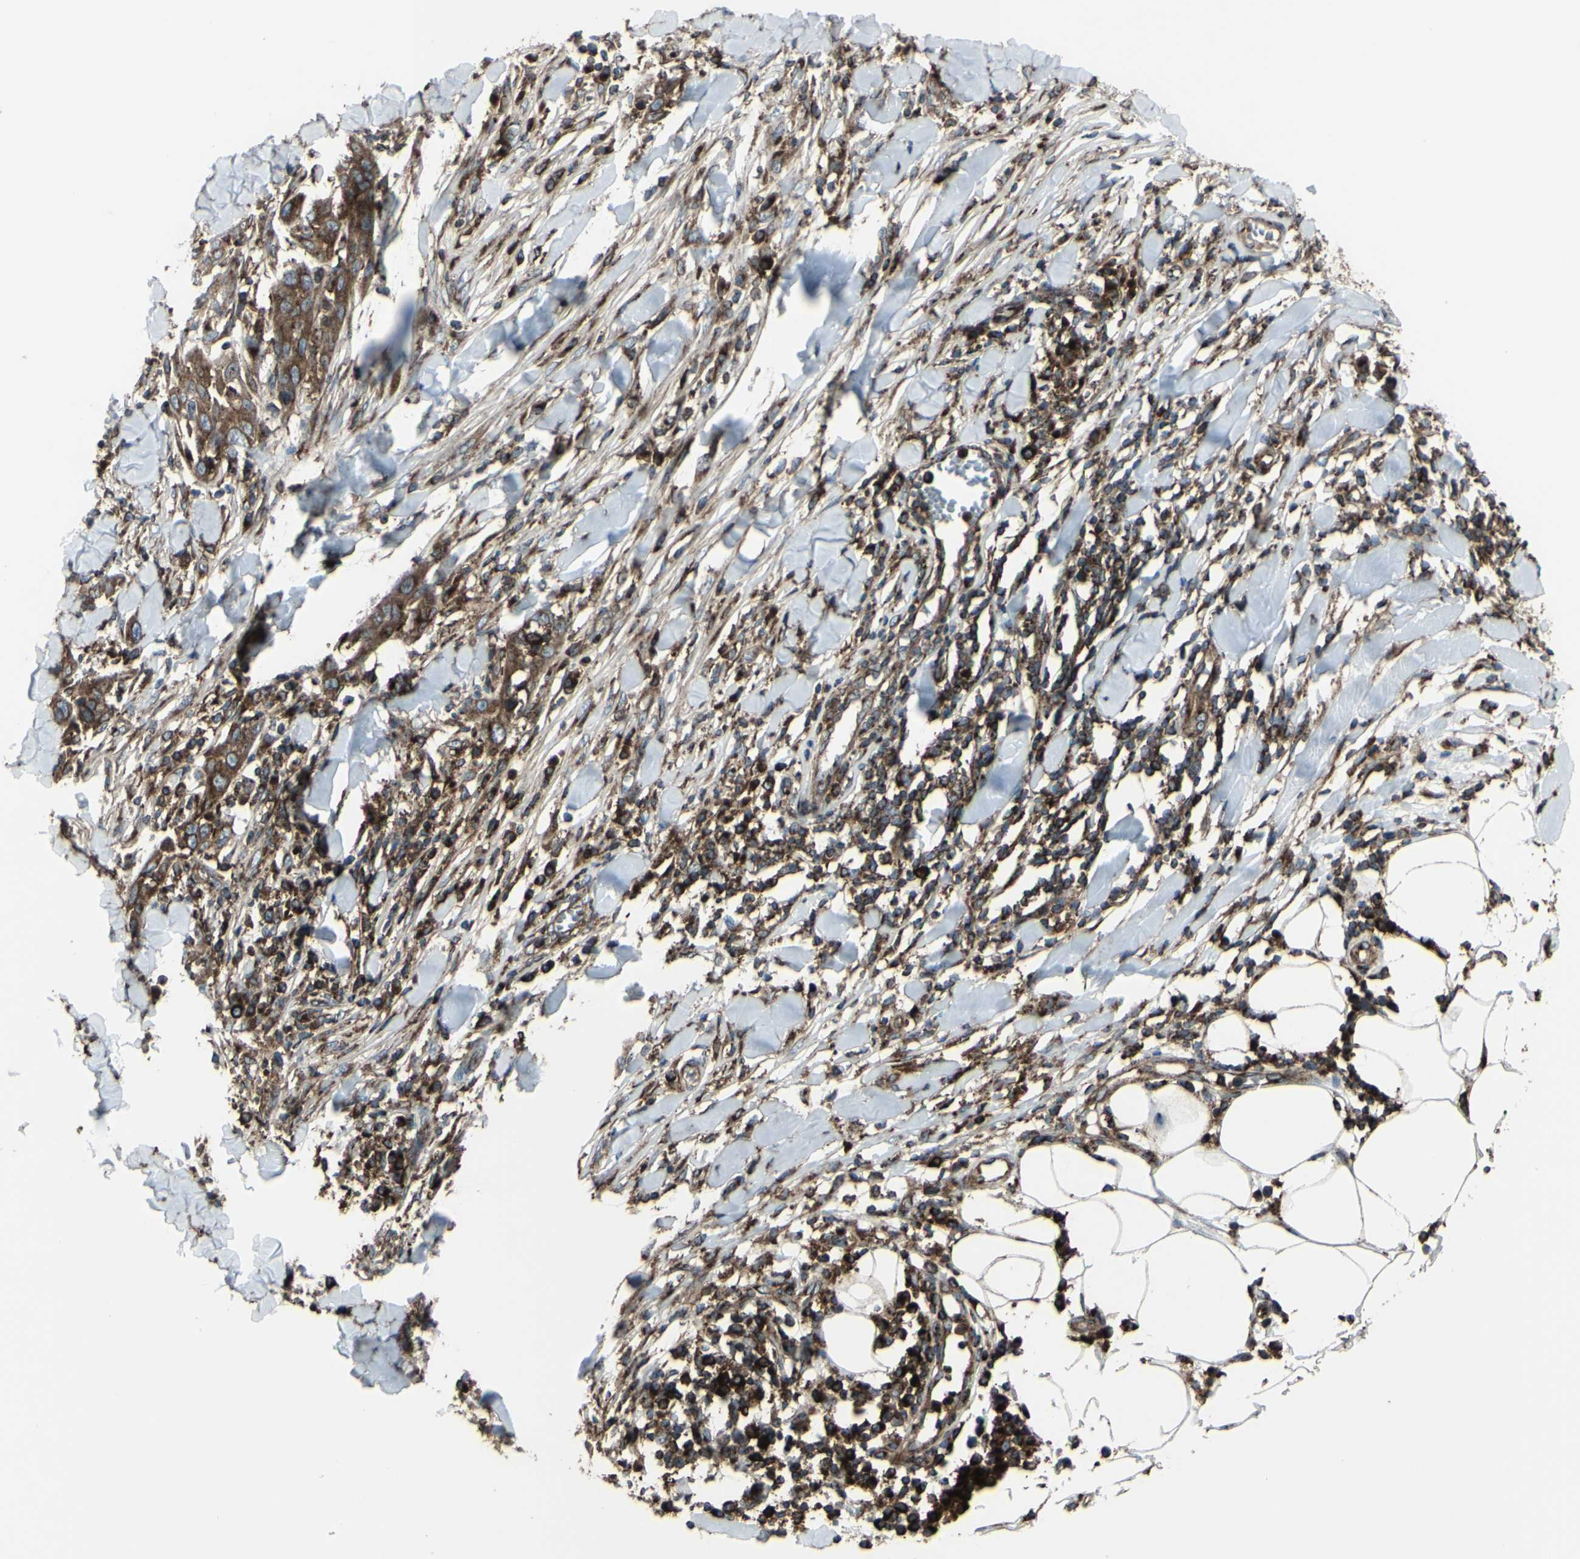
{"staining": {"intensity": "strong", "quantity": ">75%", "location": "cytoplasmic/membranous"}, "tissue": "skin cancer", "cell_type": "Tumor cells", "image_type": "cancer", "snomed": [{"axis": "morphology", "description": "Squamous cell carcinoma, NOS"}, {"axis": "topography", "description": "Skin"}], "caption": "Skin squamous cell carcinoma was stained to show a protein in brown. There is high levels of strong cytoplasmic/membranous expression in about >75% of tumor cells.", "gene": "NAPA", "patient": {"sex": "male", "age": 24}}